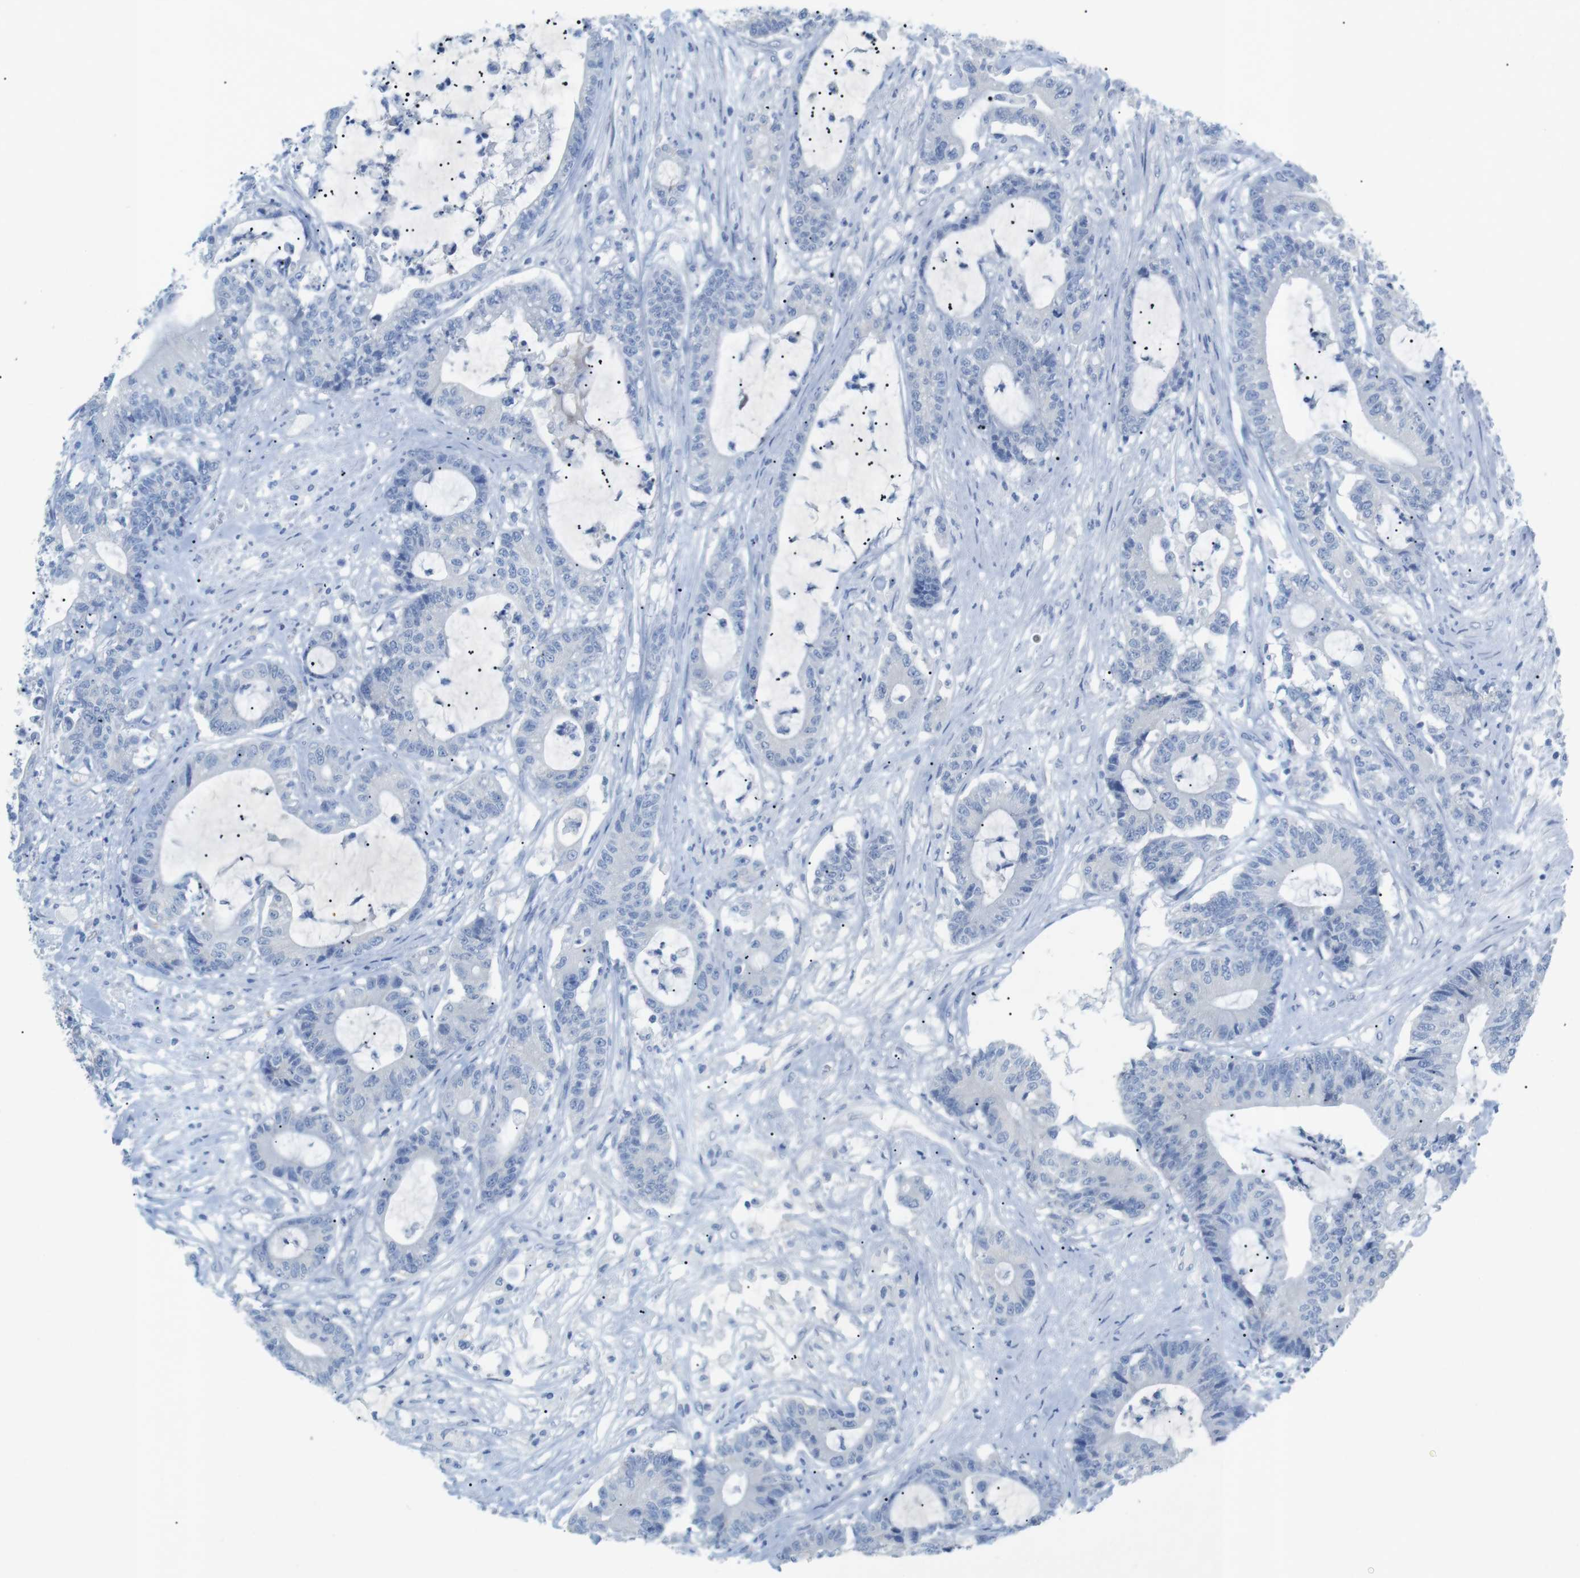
{"staining": {"intensity": "negative", "quantity": "none", "location": "none"}, "tissue": "colorectal cancer", "cell_type": "Tumor cells", "image_type": "cancer", "snomed": [{"axis": "morphology", "description": "Adenocarcinoma, NOS"}, {"axis": "topography", "description": "Colon"}], "caption": "An immunohistochemistry (IHC) photomicrograph of colorectal cancer (adenocarcinoma) is shown. There is no staining in tumor cells of colorectal cancer (adenocarcinoma).", "gene": "SALL4", "patient": {"sex": "female", "age": 84}}